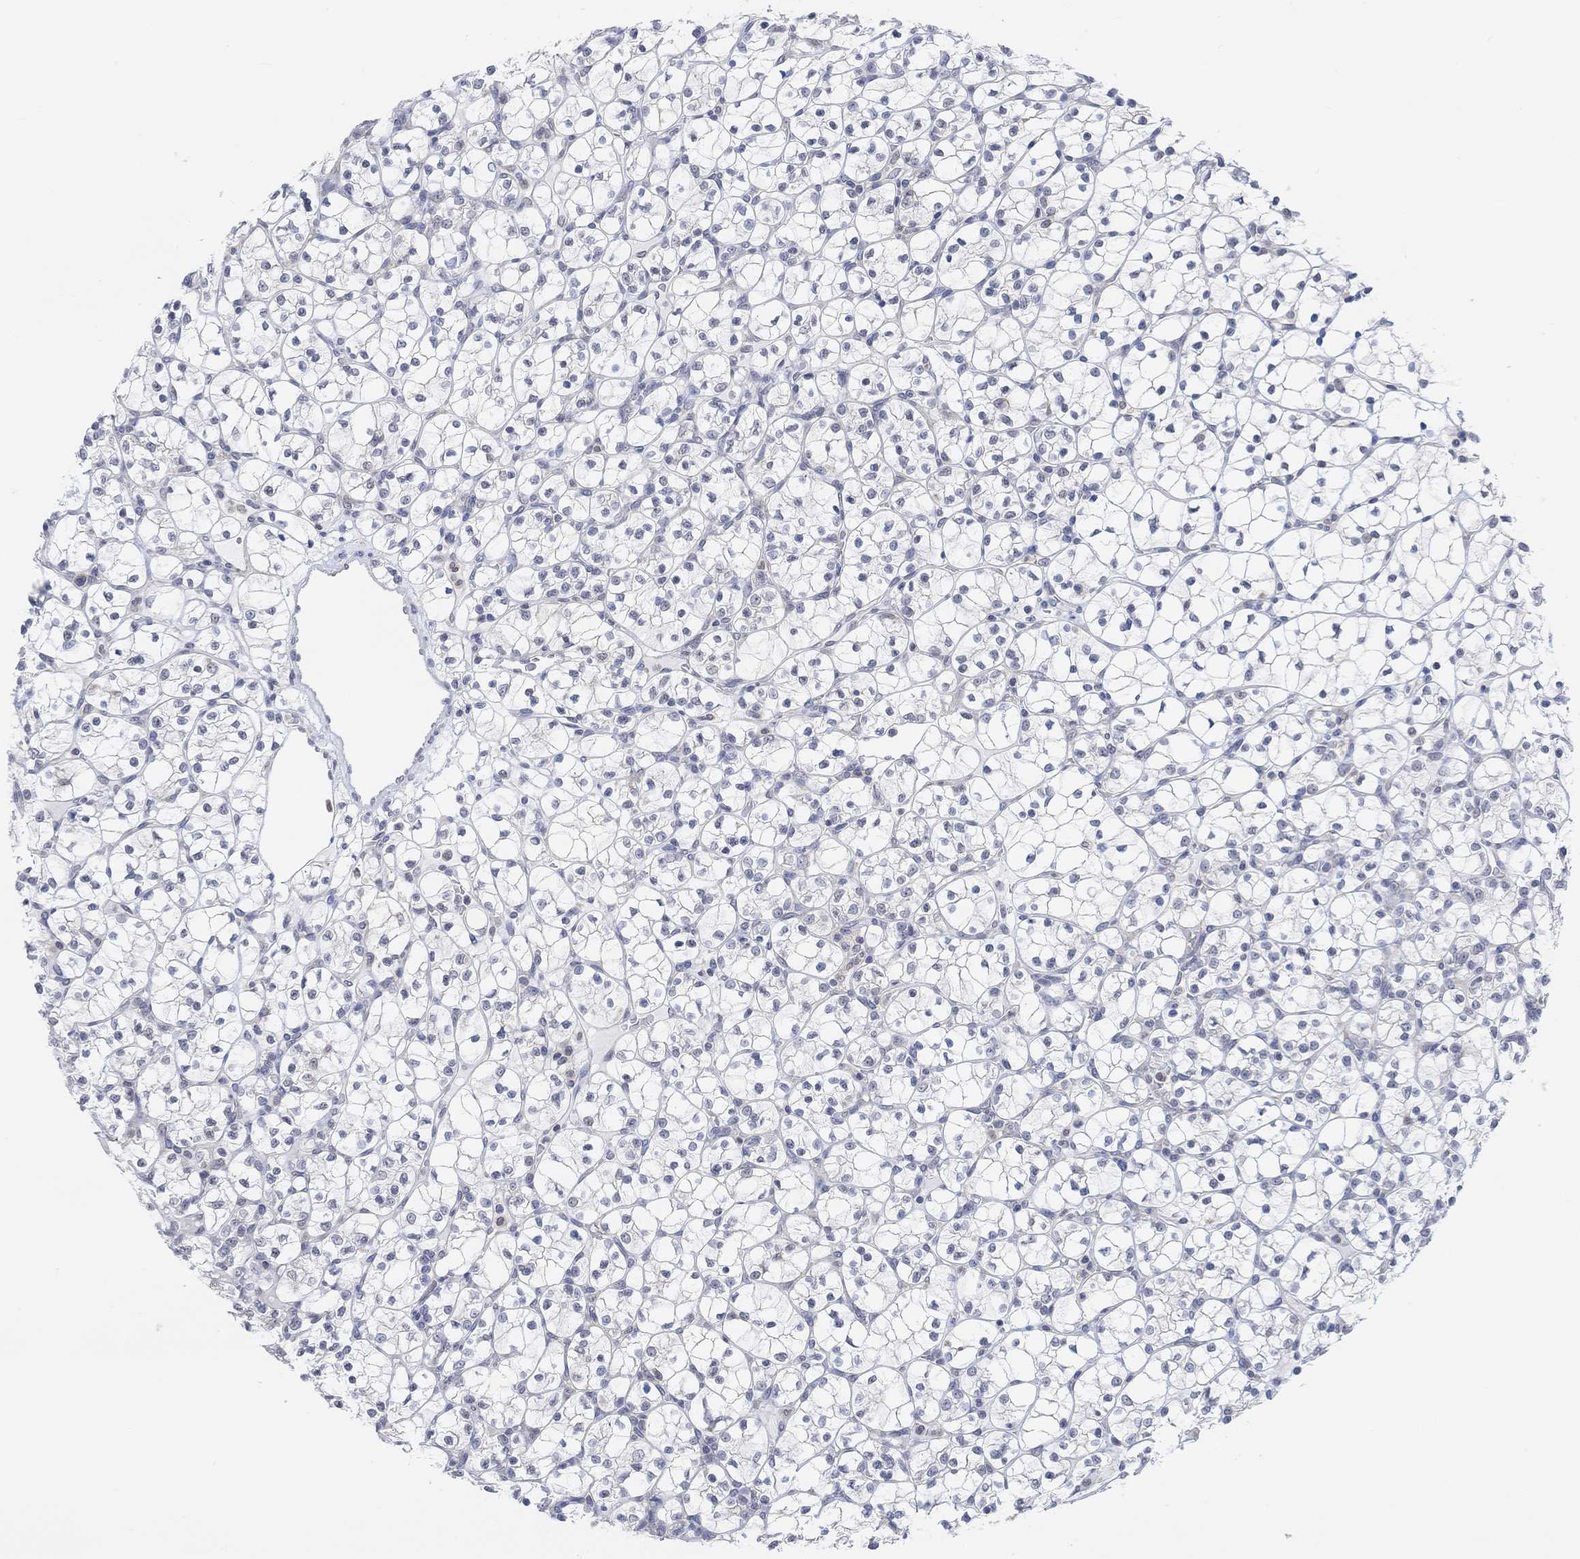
{"staining": {"intensity": "negative", "quantity": "none", "location": "none"}, "tissue": "renal cancer", "cell_type": "Tumor cells", "image_type": "cancer", "snomed": [{"axis": "morphology", "description": "Adenocarcinoma, NOS"}, {"axis": "topography", "description": "Kidney"}], "caption": "IHC image of human adenocarcinoma (renal) stained for a protein (brown), which demonstrates no expression in tumor cells. Brightfield microscopy of immunohistochemistry (IHC) stained with DAB (brown) and hematoxylin (blue), captured at high magnification.", "gene": "MUC1", "patient": {"sex": "female", "age": 89}}